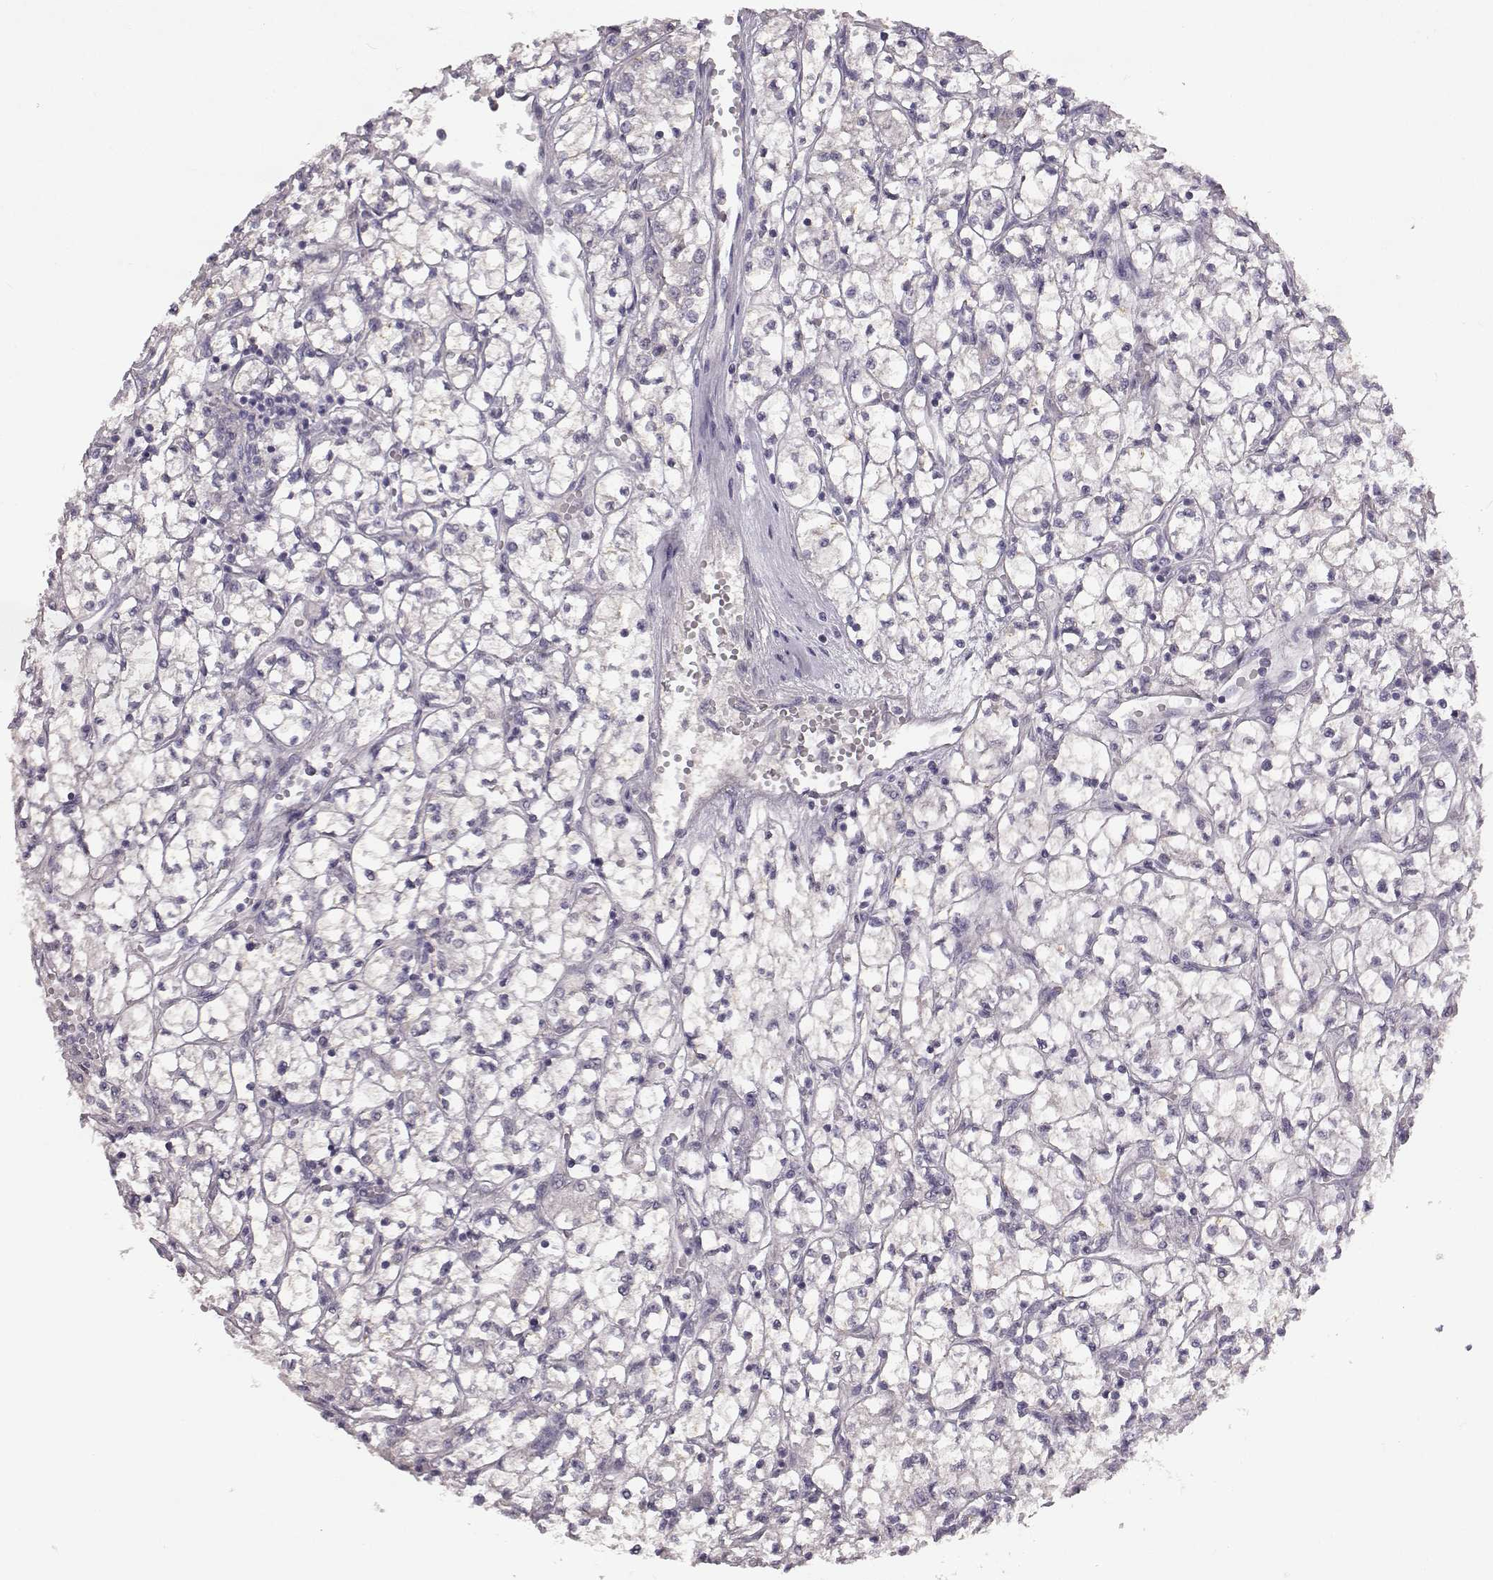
{"staining": {"intensity": "negative", "quantity": "none", "location": "none"}, "tissue": "renal cancer", "cell_type": "Tumor cells", "image_type": "cancer", "snomed": [{"axis": "morphology", "description": "Adenocarcinoma, NOS"}, {"axis": "topography", "description": "Kidney"}], "caption": "This is an immunohistochemistry (IHC) histopathology image of human adenocarcinoma (renal). There is no expression in tumor cells.", "gene": "SPAG17", "patient": {"sex": "female", "age": 64}}